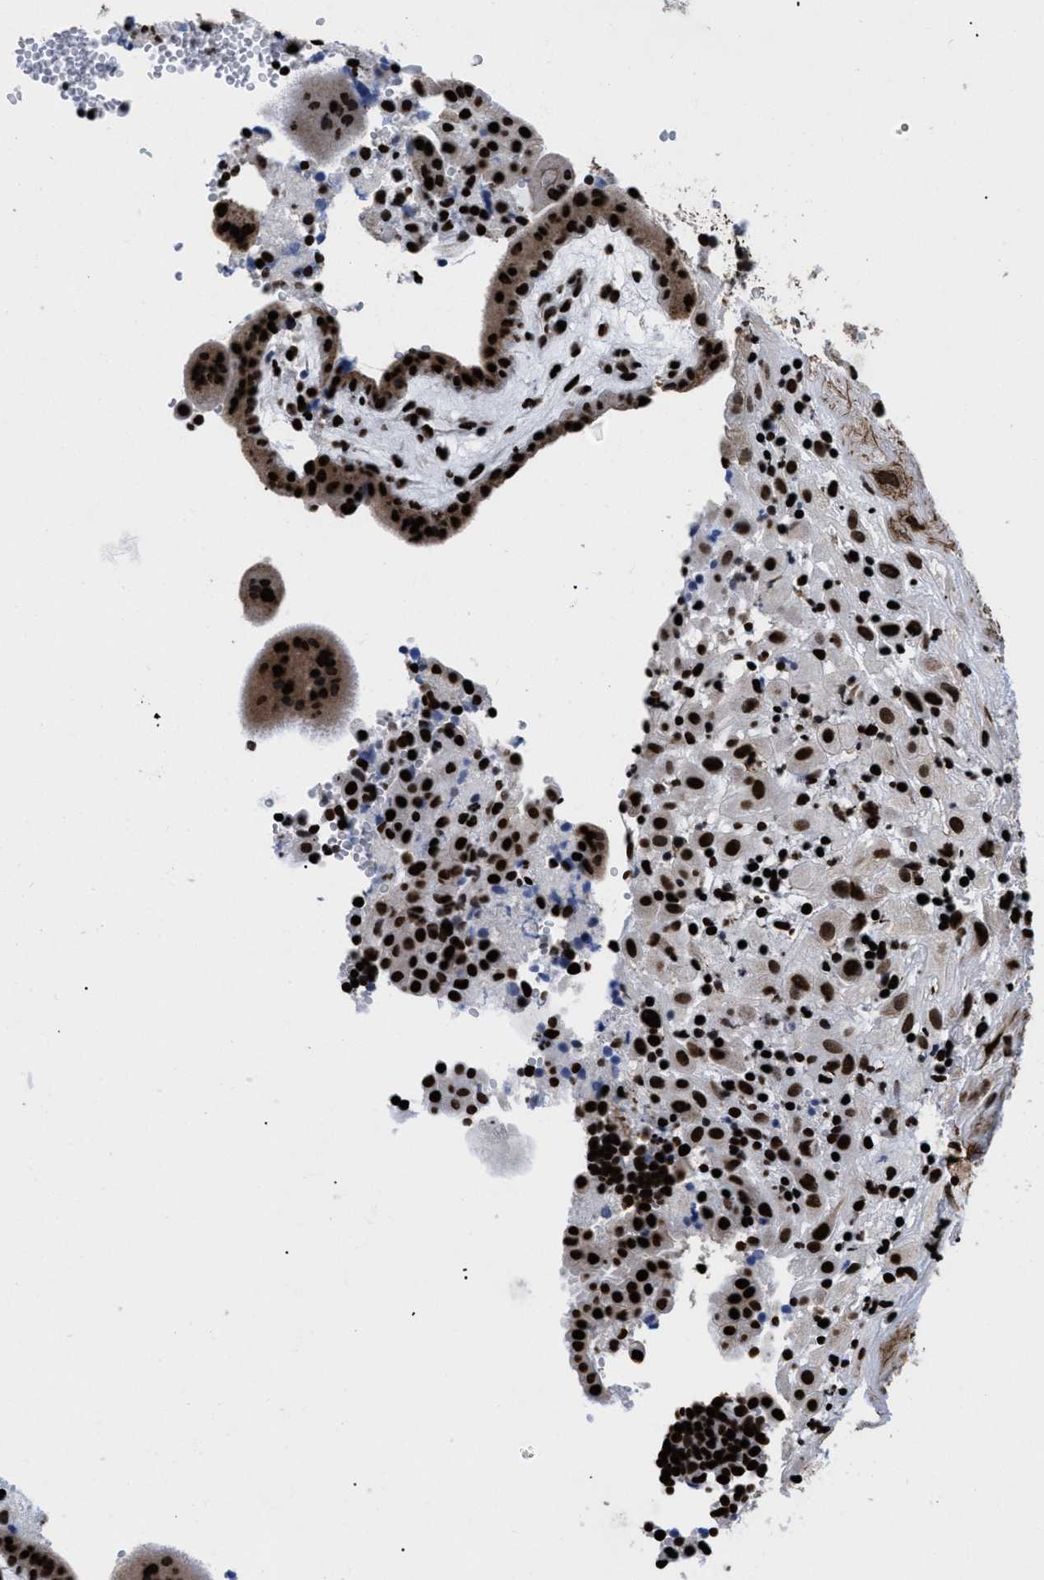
{"staining": {"intensity": "strong", "quantity": ">75%", "location": "nuclear"}, "tissue": "placenta", "cell_type": "Decidual cells", "image_type": "normal", "snomed": [{"axis": "morphology", "description": "Normal tissue, NOS"}, {"axis": "topography", "description": "Placenta"}], "caption": "Immunohistochemical staining of benign placenta demonstrates high levels of strong nuclear expression in about >75% of decidual cells. (brown staining indicates protein expression, while blue staining denotes nuclei).", "gene": "CALHM3", "patient": {"sex": "female", "age": 18}}